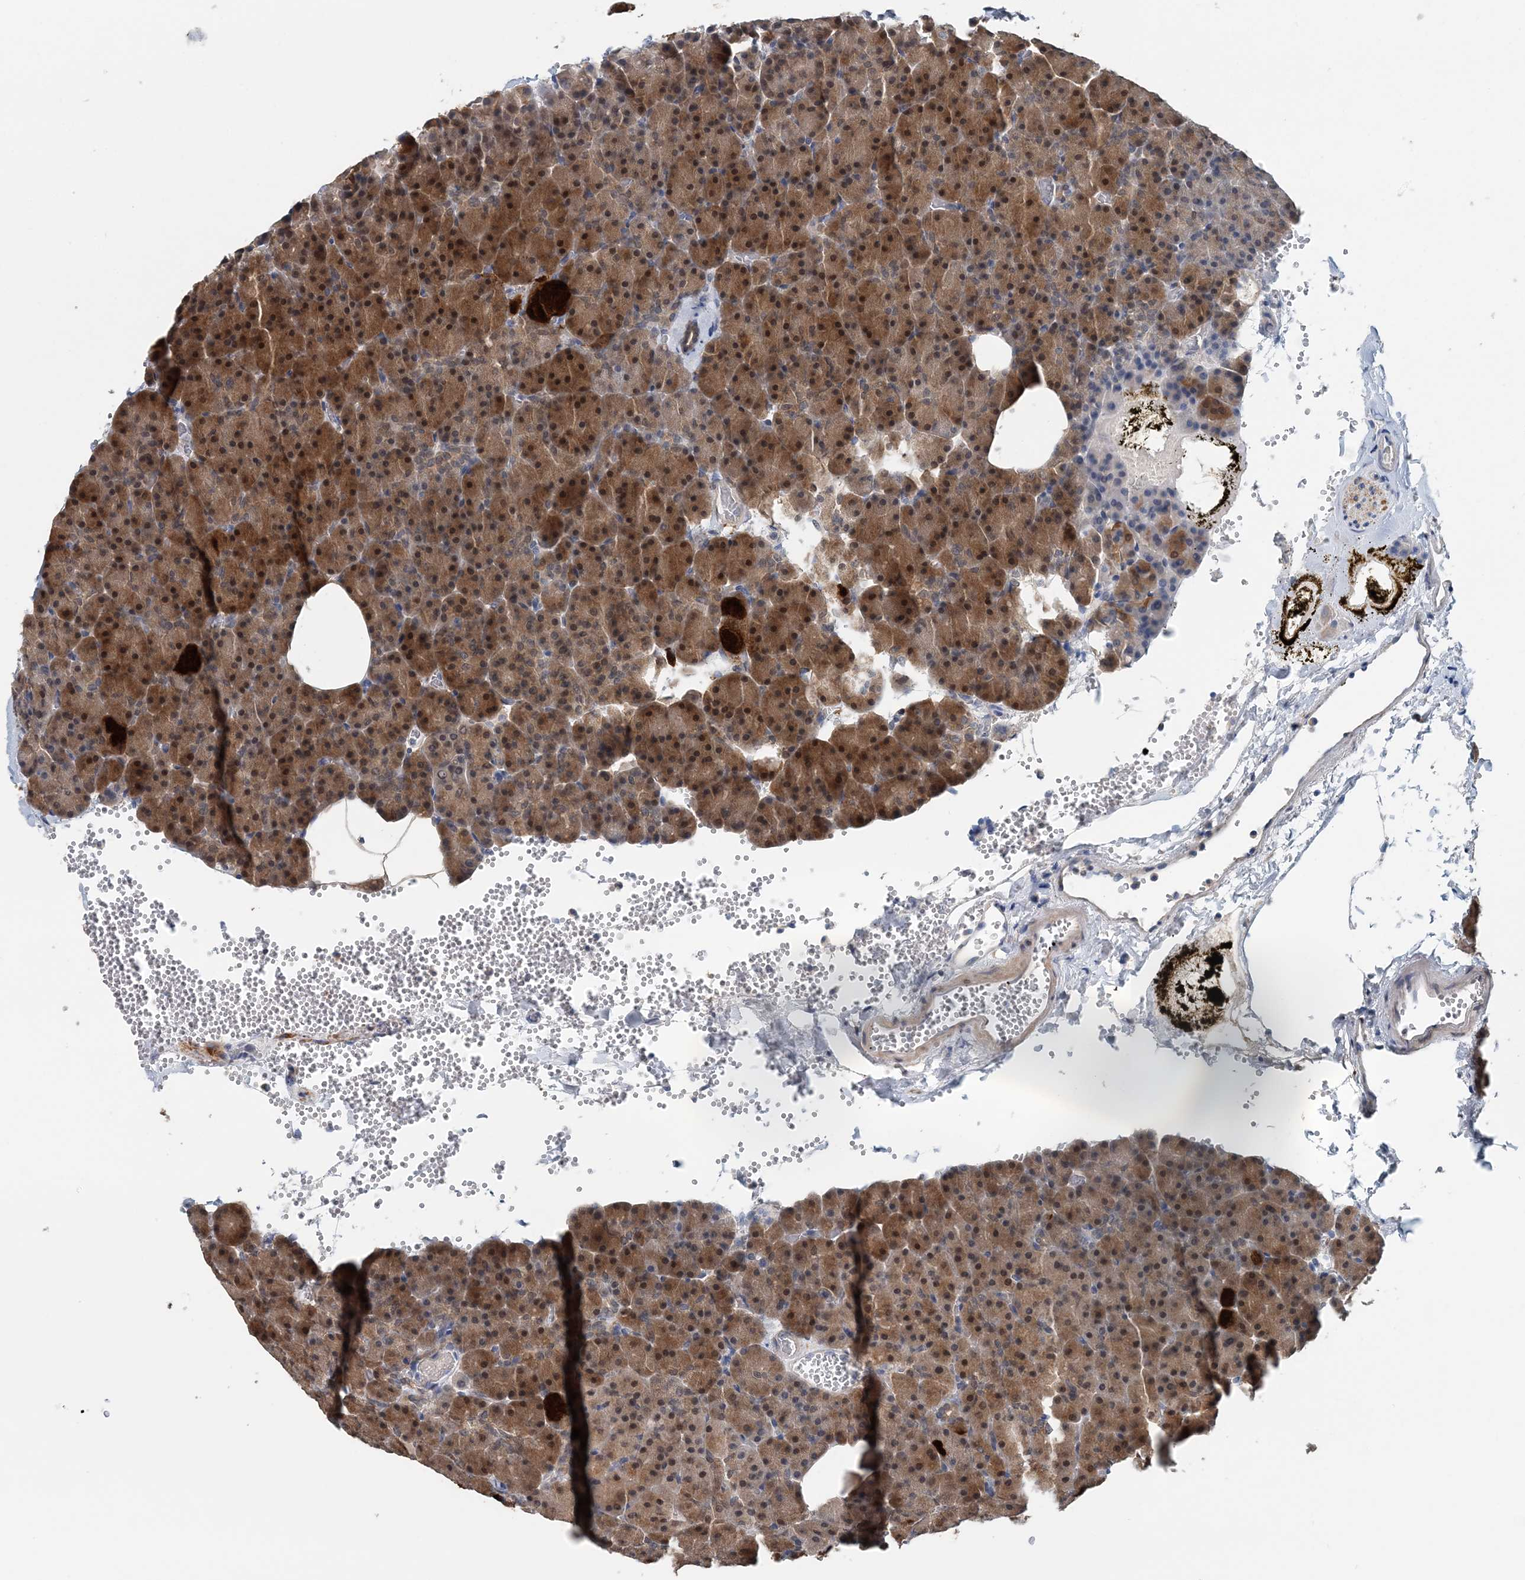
{"staining": {"intensity": "strong", "quantity": ">75%", "location": "cytoplasmic/membranous,nuclear"}, "tissue": "pancreas", "cell_type": "Exocrine glandular cells", "image_type": "normal", "snomed": [{"axis": "morphology", "description": "Normal tissue, NOS"}, {"axis": "morphology", "description": "Carcinoid, malignant, NOS"}, {"axis": "topography", "description": "Pancreas"}], "caption": "The photomicrograph reveals staining of normal pancreas, revealing strong cytoplasmic/membranous,nuclear protein expression (brown color) within exocrine glandular cells.", "gene": "PFN2", "patient": {"sex": "female", "age": 35}}